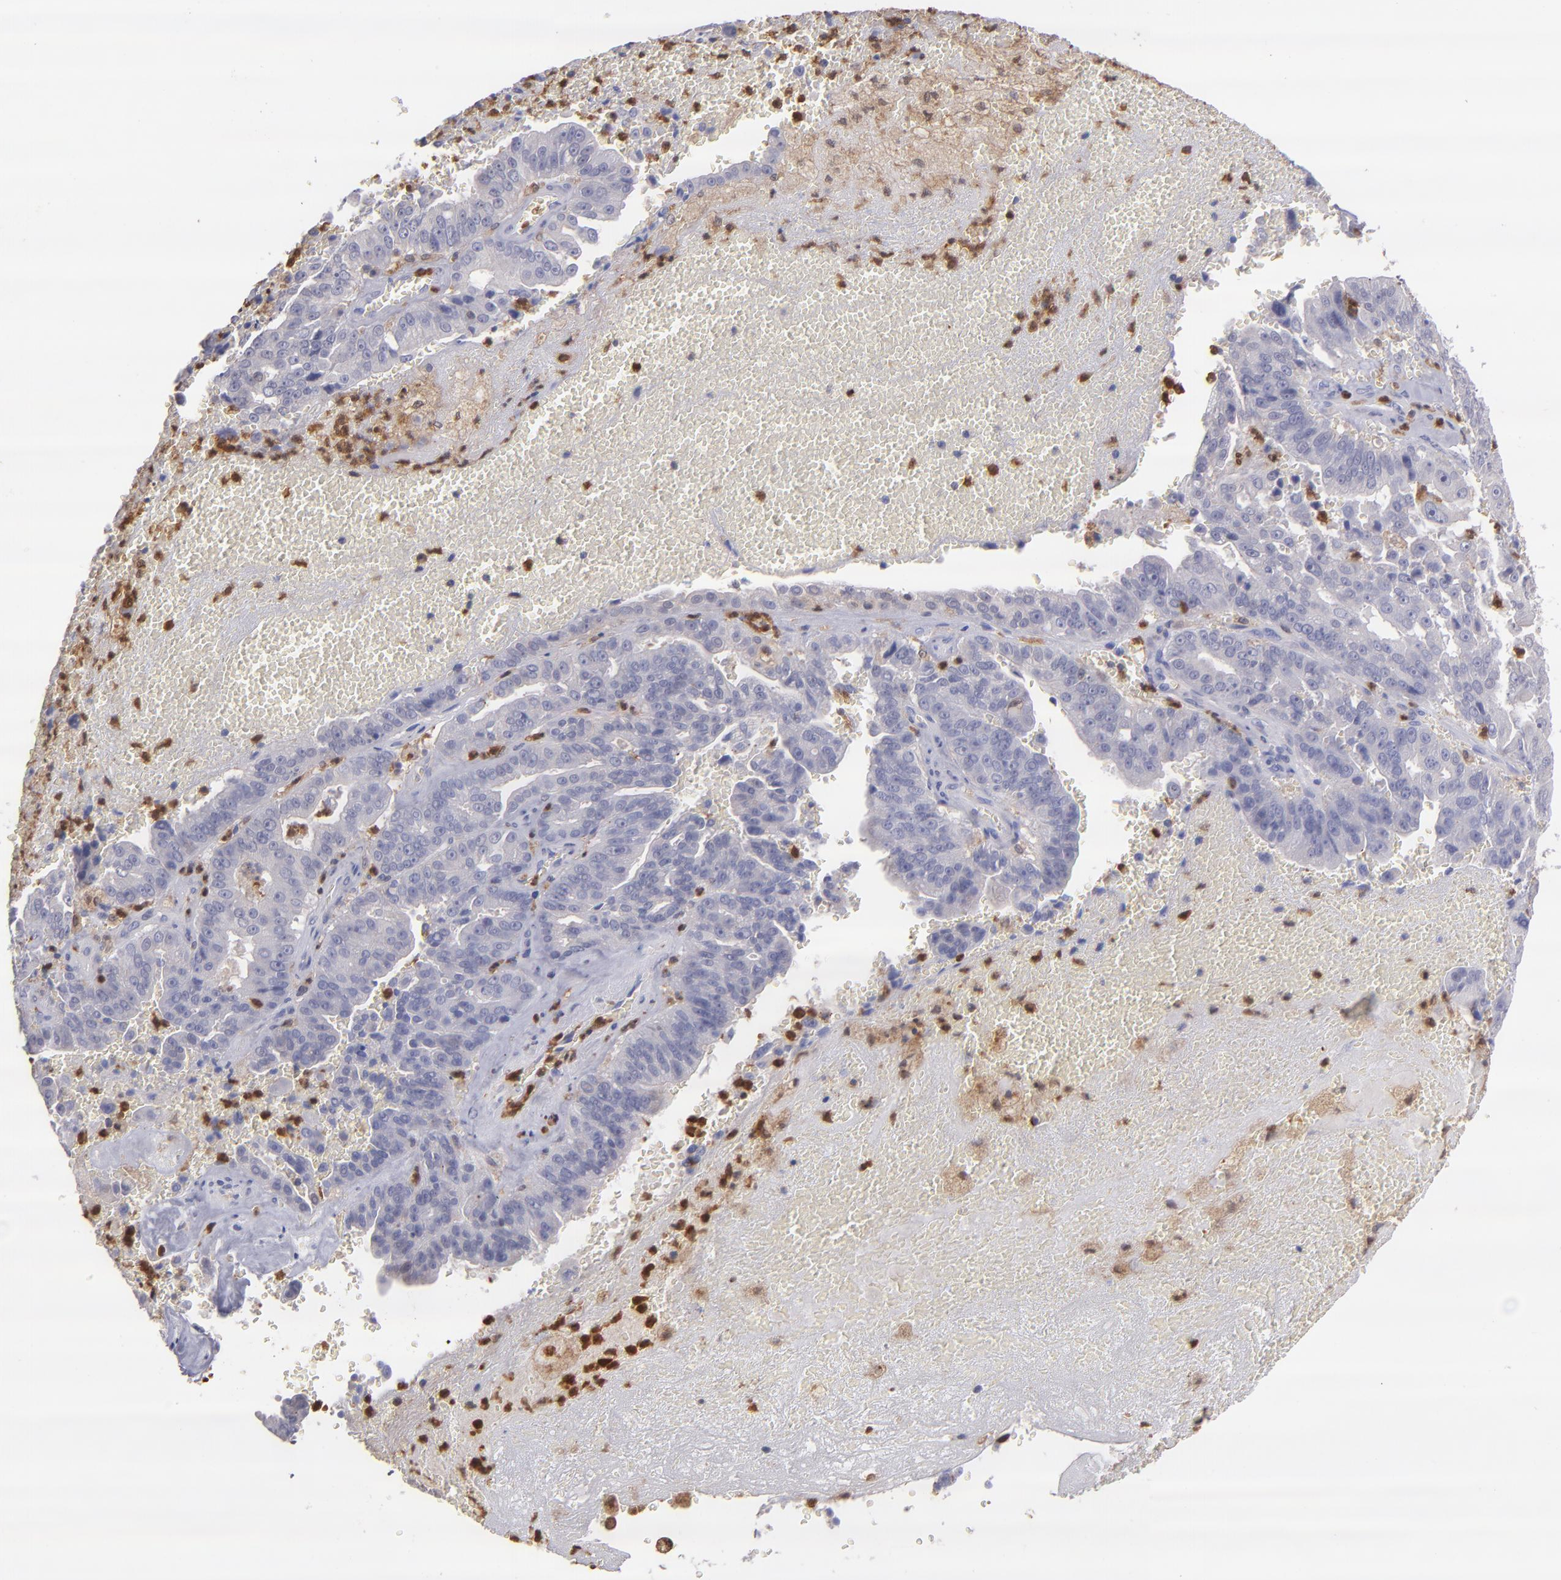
{"staining": {"intensity": "negative", "quantity": "none", "location": "none"}, "tissue": "liver cancer", "cell_type": "Tumor cells", "image_type": "cancer", "snomed": [{"axis": "morphology", "description": "Cholangiocarcinoma"}, {"axis": "topography", "description": "Liver"}], "caption": "A high-resolution image shows immunohistochemistry staining of liver cancer, which shows no significant expression in tumor cells. (IHC, brightfield microscopy, high magnification).", "gene": "PRKCD", "patient": {"sex": "female", "age": 79}}